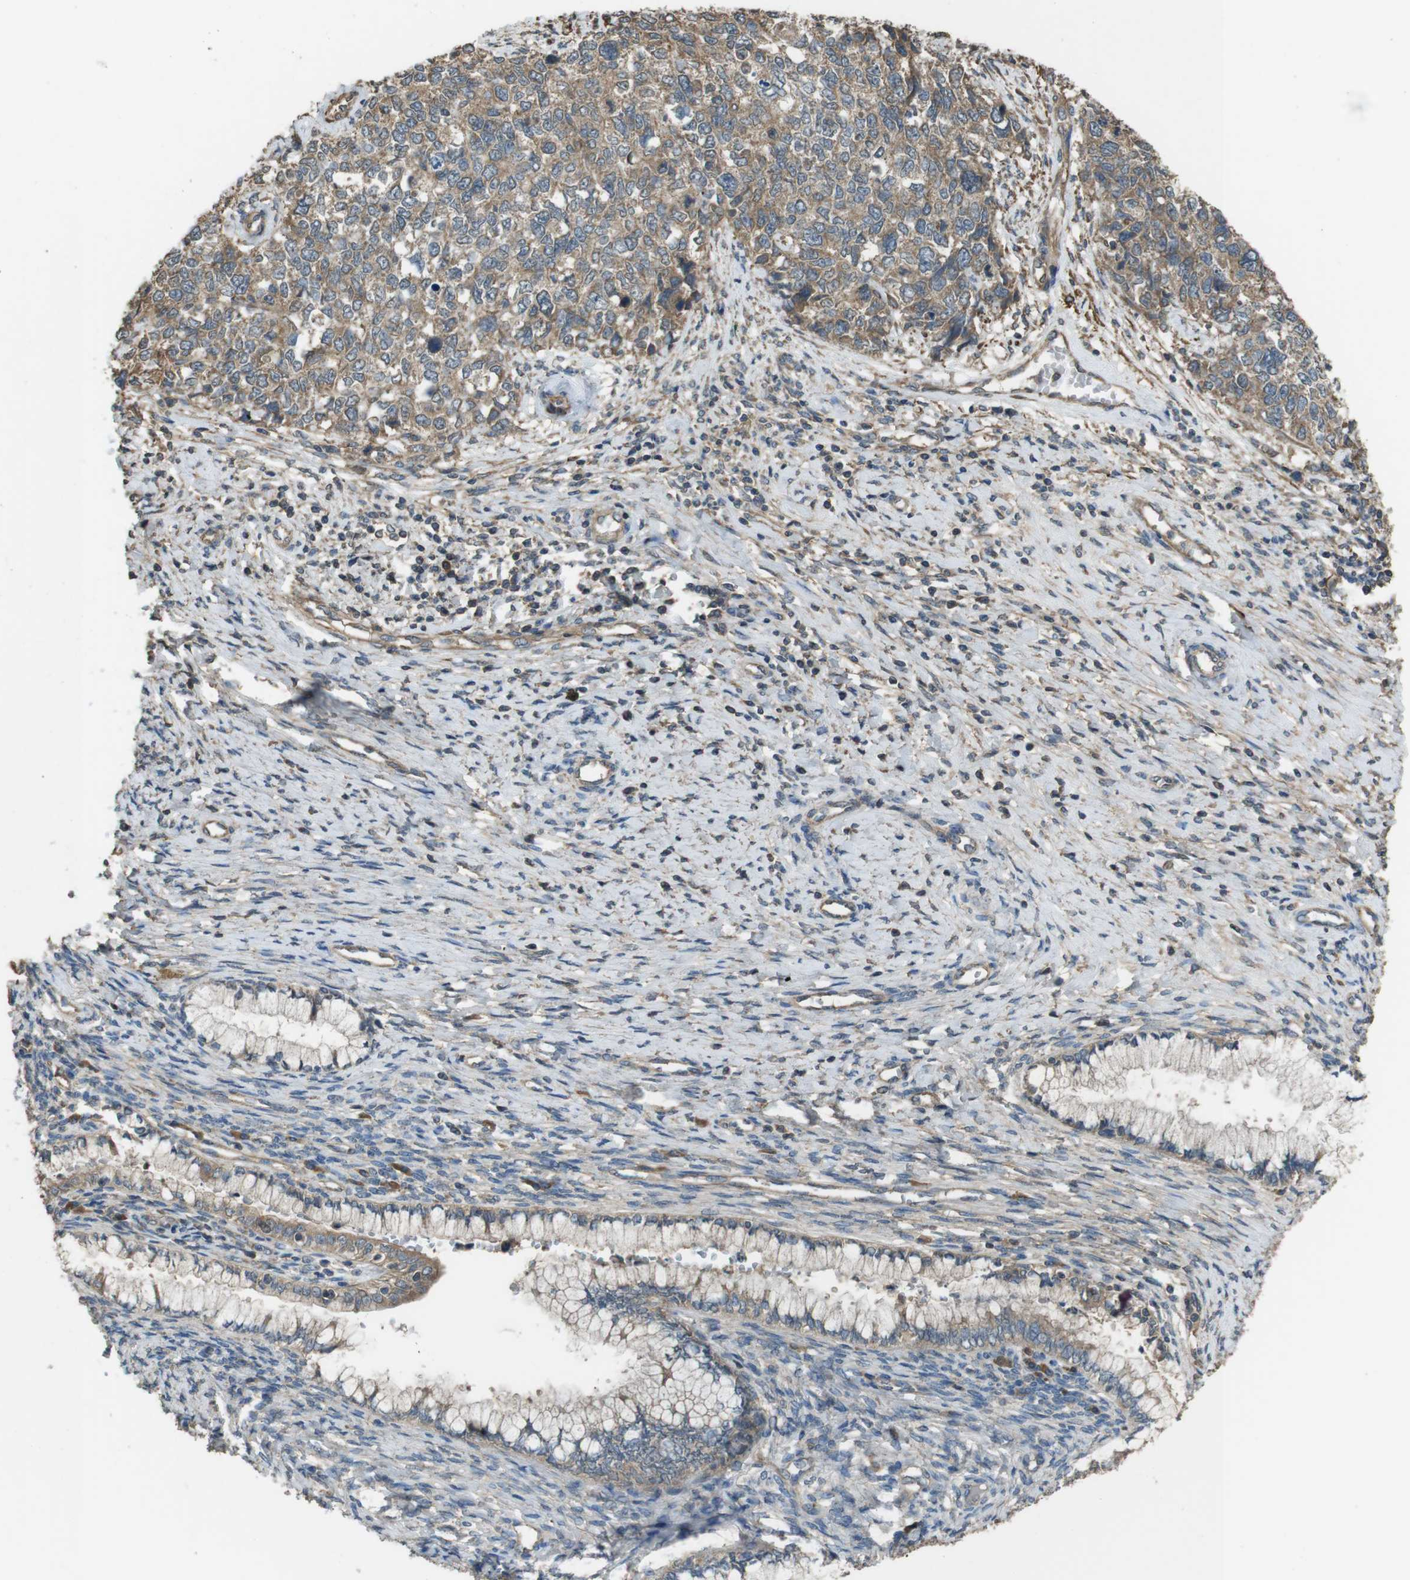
{"staining": {"intensity": "moderate", "quantity": ">75%", "location": "cytoplasmic/membranous"}, "tissue": "cervical cancer", "cell_type": "Tumor cells", "image_type": "cancer", "snomed": [{"axis": "morphology", "description": "Squamous cell carcinoma, NOS"}, {"axis": "topography", "description": "Cervix"}], "caption": "A high-resolution micrograph shows immunohistochemistry staining of squamous cell carcinoma (cervical), which demonstrates moderate cytoplasmic/membranous positivity in approximately >75% of tumor cells.", "gene": "FUT2", "patient": {"sex": "female", "age": 63}}